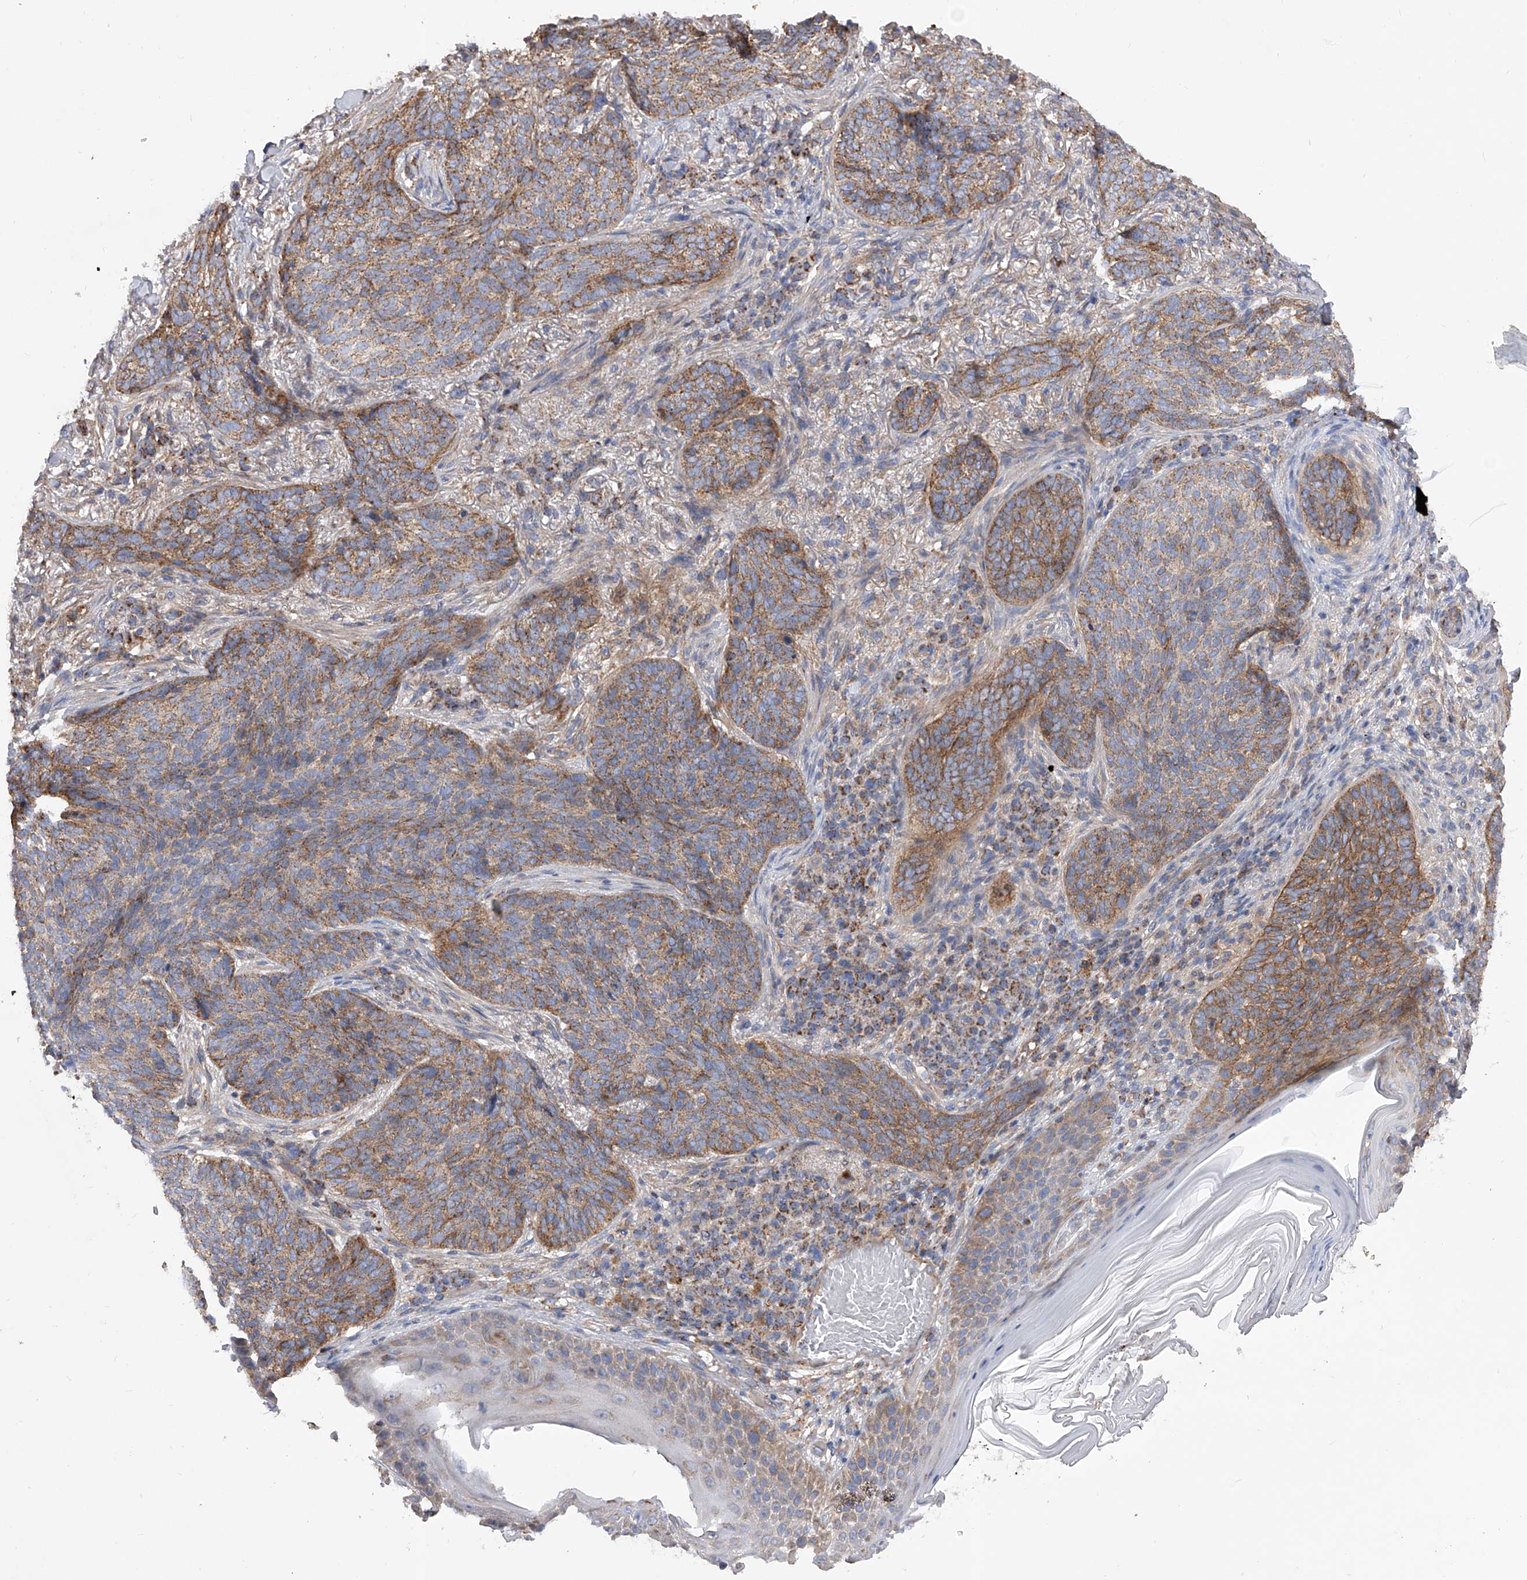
{"staining": {"intensity": "moderate", "quantity": ">75%", "location": "cytoplasmic/membranous"}, "tissue": "skin cancer", "cell_type": "Tumor cells", "image_type": "cancer", "snomed": [{"axis": "morphology", "description": "Basal cell carcinoma"}, {"axis": "topography", "description": "Skin"}], "caption": "A brown stain shows moderate cytoplasmic/membranous positivity of a protein in skin cancer (basal cell carcinoma) tumor cells.", "gene": "PDSS2", "patient": {"sex": "male", "age": 85}}